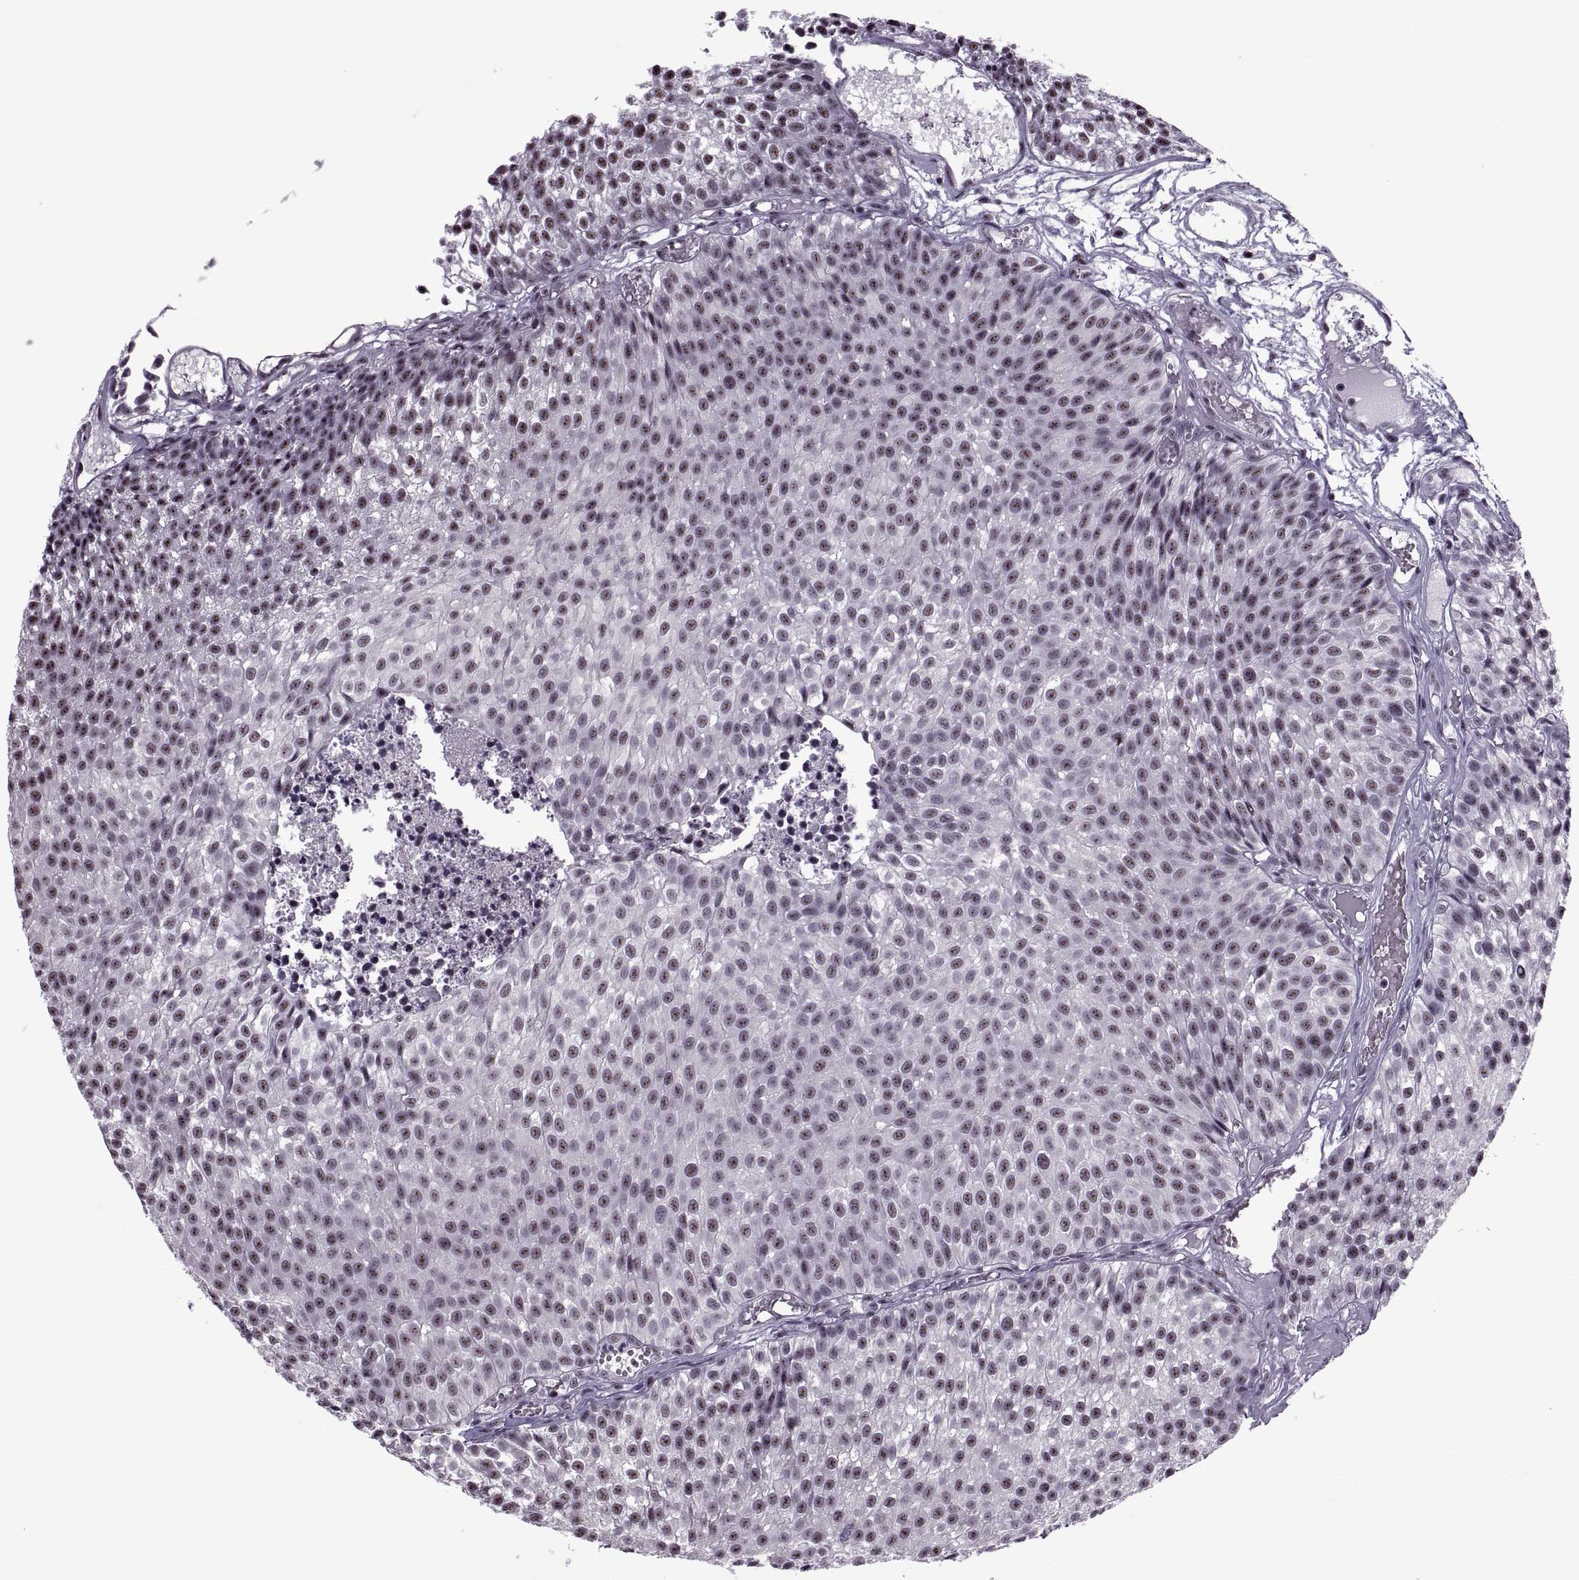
{"staining": {"intensity": "weak", "quantity": "25%-75%", "location": "nuclear"}, "tissue": "urothelial cancer", "cell_type": "Tumor cells", "image_type": "cancer", "snomed": [{"axis": "morphology", "description": "Urothelial carcinoma, Low grade"}, {"axis": "topography", "description": "Urinary bladder"}], "caption": "Human low-grade urothelial carcinoma stained with a brown dye reveals weak nuclear positive expression in approximately 25%-75% of tumor cells.", "gene": "MAGEA4", "patient": {"sex": "male", "age": 63}}